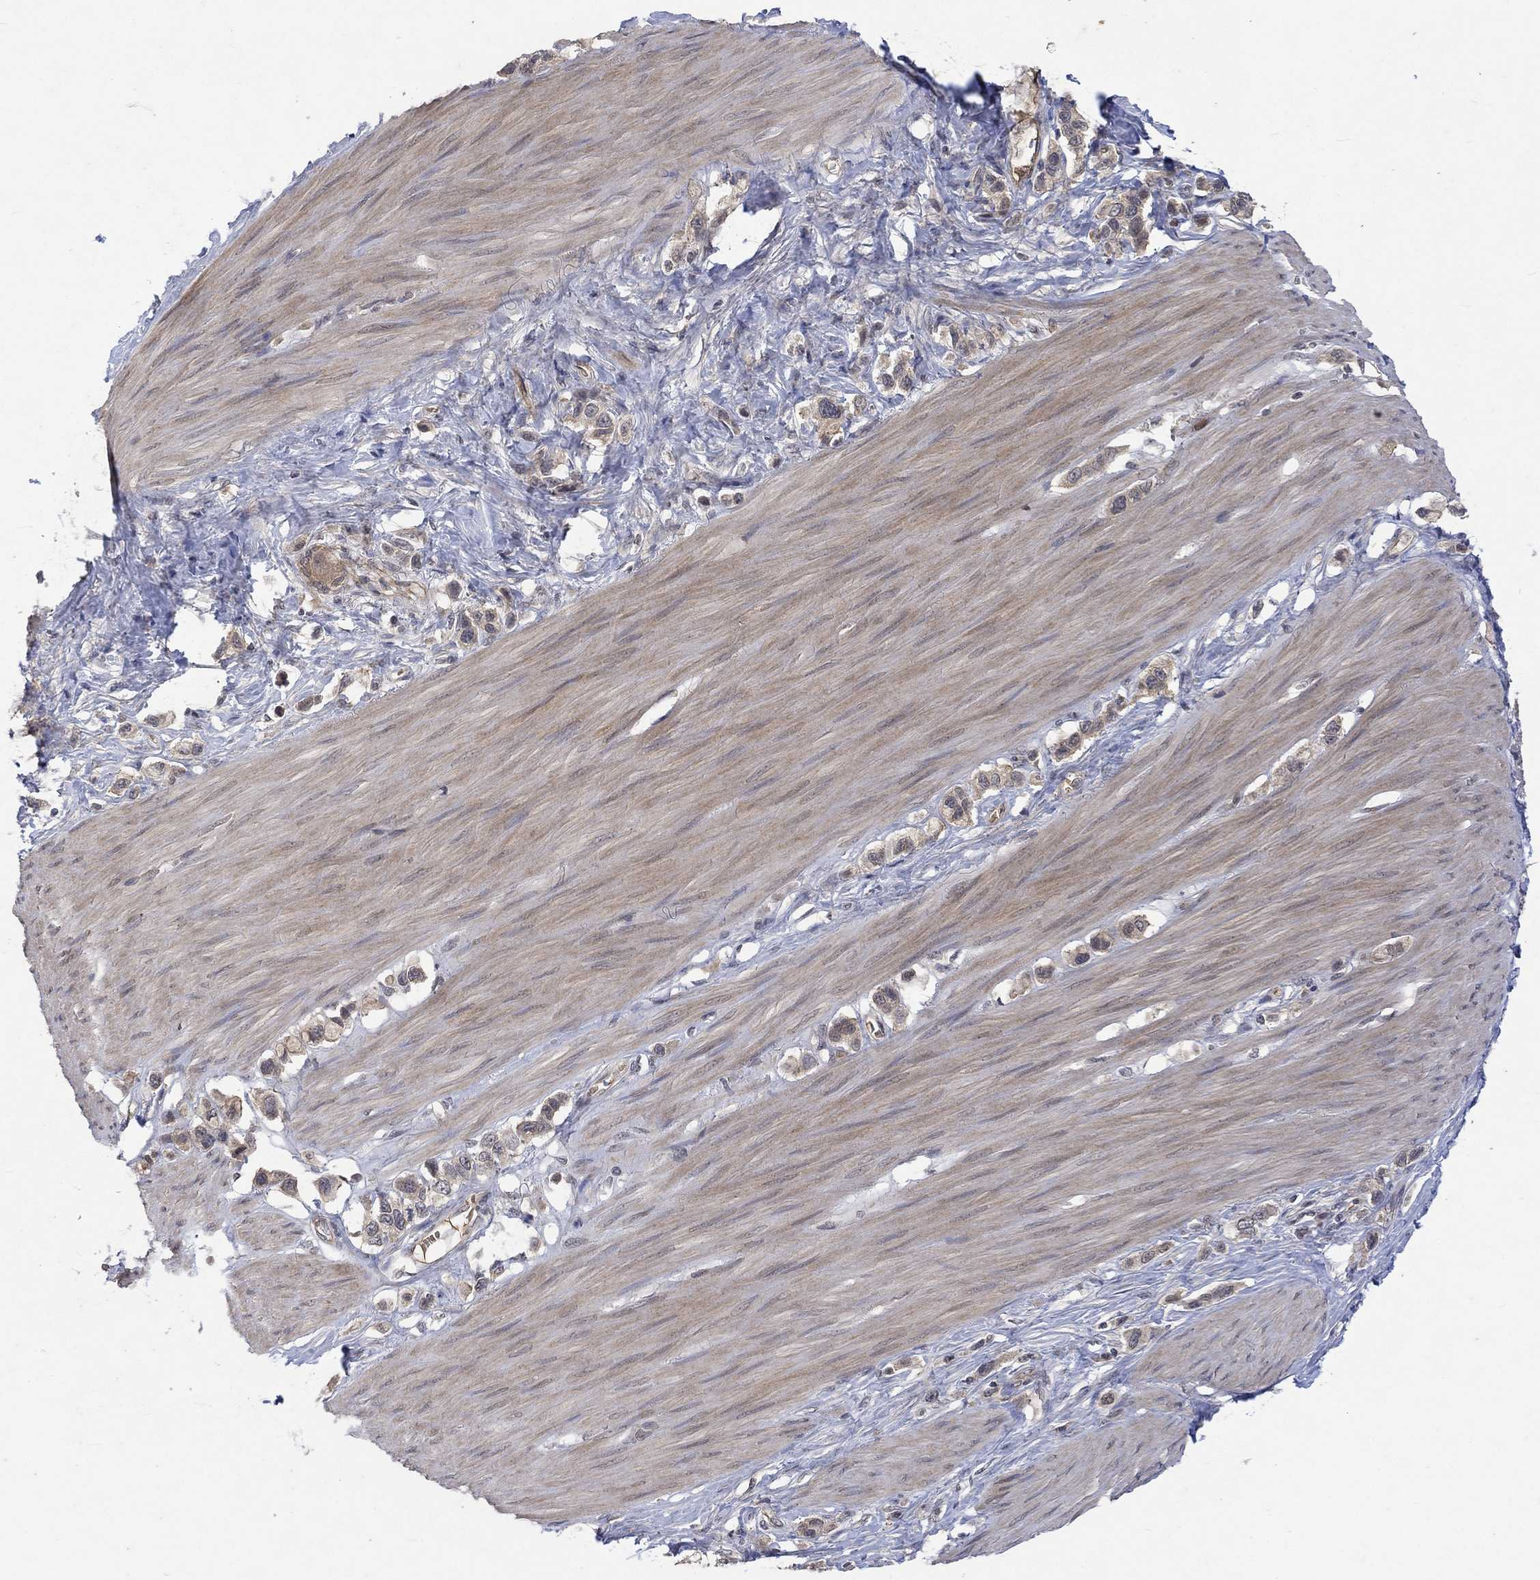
{"staining": {"intensity": "weak", "quantity": "25%-75%", "location": "cytoplasmic/membranous"}, "tissue": "stomach cancer", "cell_type": "Tumor cells", "image_type": "cancer", "snomed": [{"axis": "morphology", "description": "Normal tissue, NOS"}, {"axis": "morphology", "description": "Adenocarcinoma, NOS"}, {"axis": "morphology", "description": "Adenocarcinoma, High grade"}, {"axis": "topography", "description": "Stomach, upper"}, {"axis": "topography", "description": "Stomach"}], "caption": "High-grade adenocarcinoma (stomach) stained with immunohistochemistry shows weak cytoplasmic/membranous expression in about 25%-75% of tumor cells.", "gene": "GRIN2D", "patient": {"sex": "female", "age": 65}}